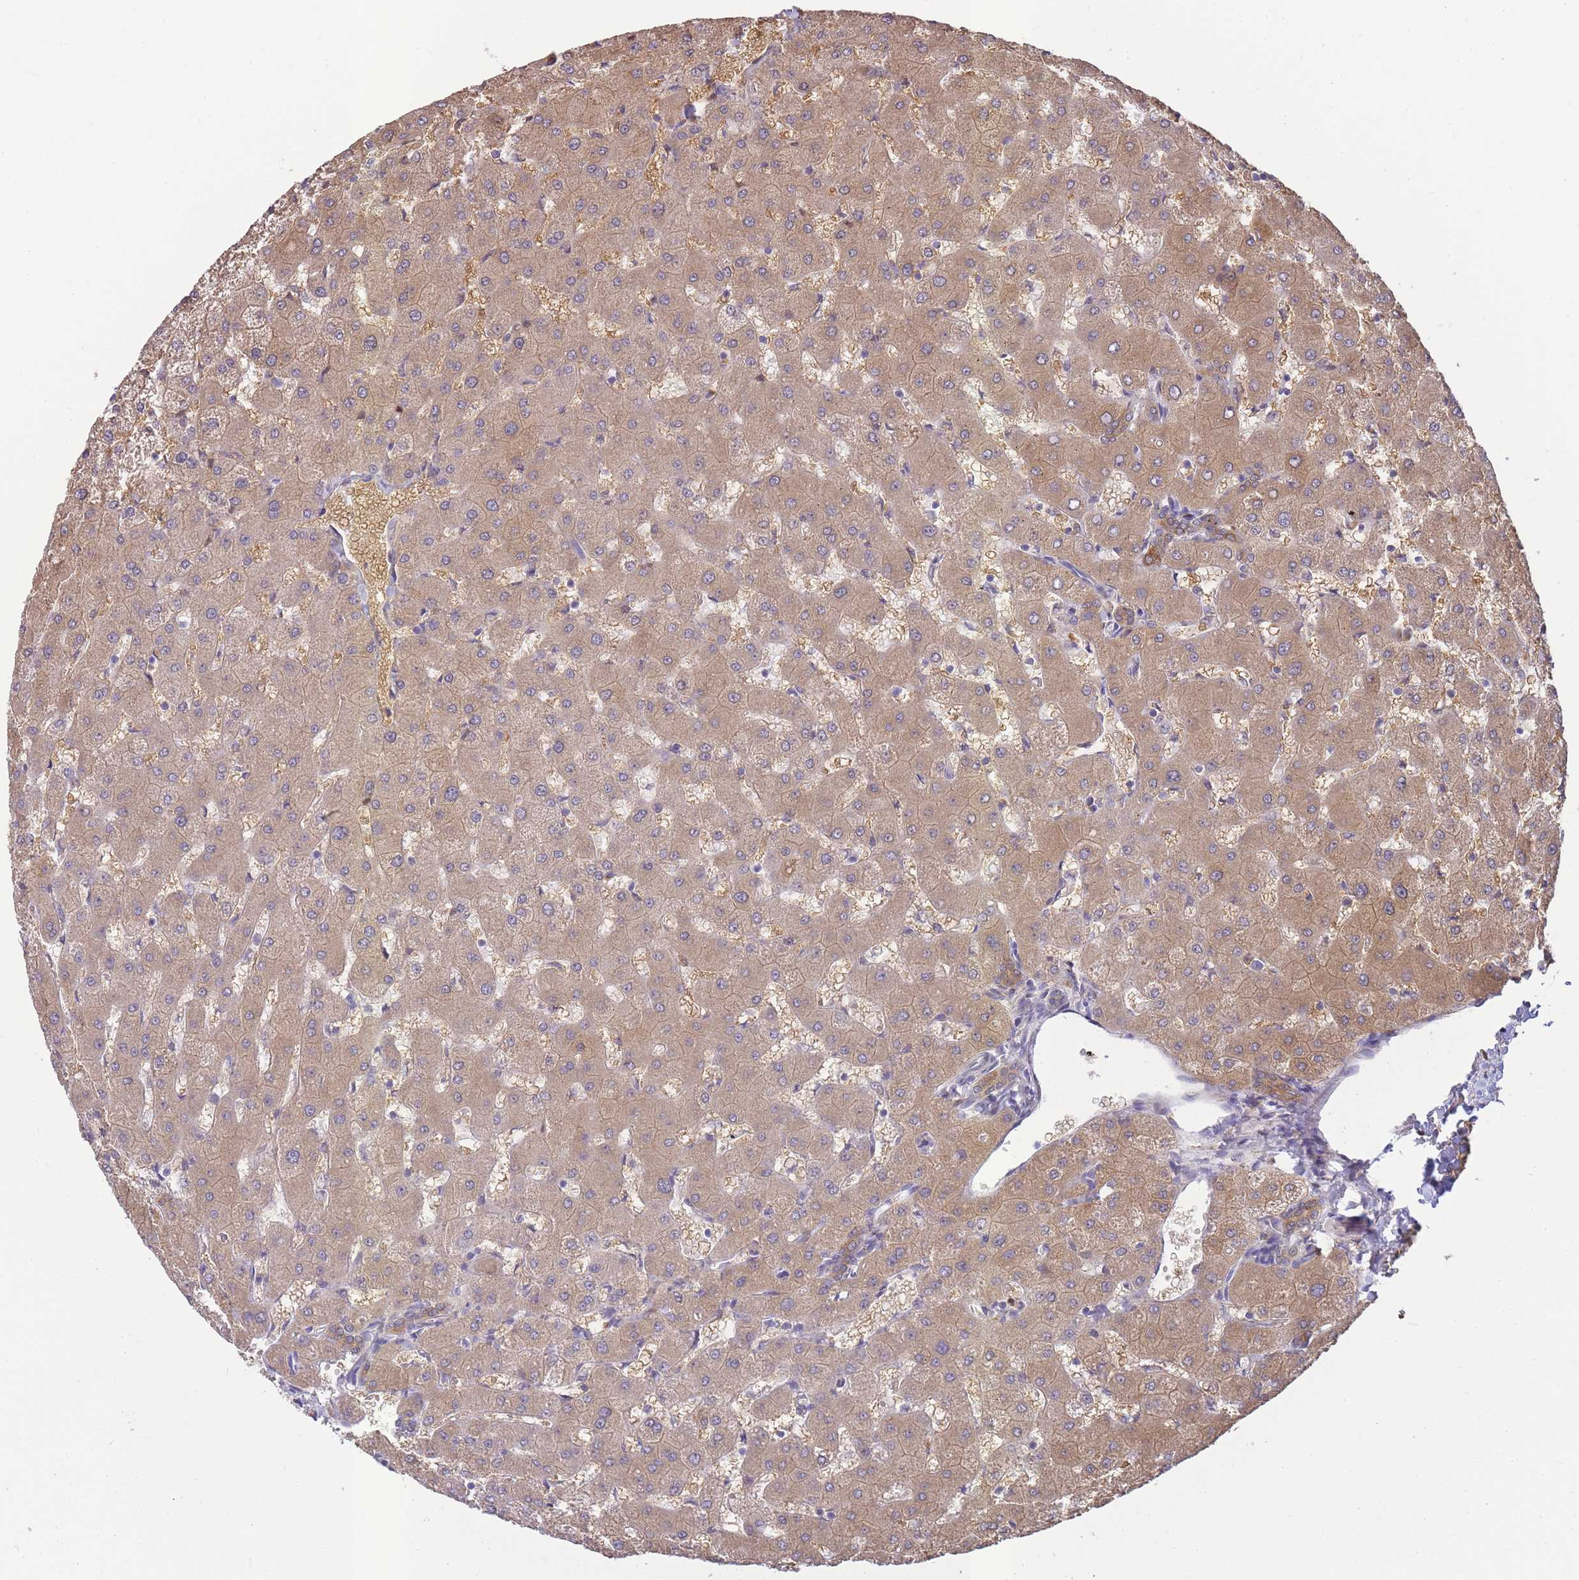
{"staining": {"intensity": "weak", "quantity": ">75%", "location": "cytoplasmic/membranous"}, "tissue": "liver", "cell_type": "Cholangiocytes", "image_type": "normal", "snomed": [{"axis": "morphology", "description": "Normal tissue, NOS"}, {"axis": "topography", "description": "Liver"}], "caption": "Protein expression analysis of normal human liver reveals weak cytoplasmic/membranous expression in about >75% of cholangiocytes. (DAB = brown stain, brightfield microscopy at high magnification).", "gene": "ECPAS", "patient": {"sex": "female", "age": 63}}